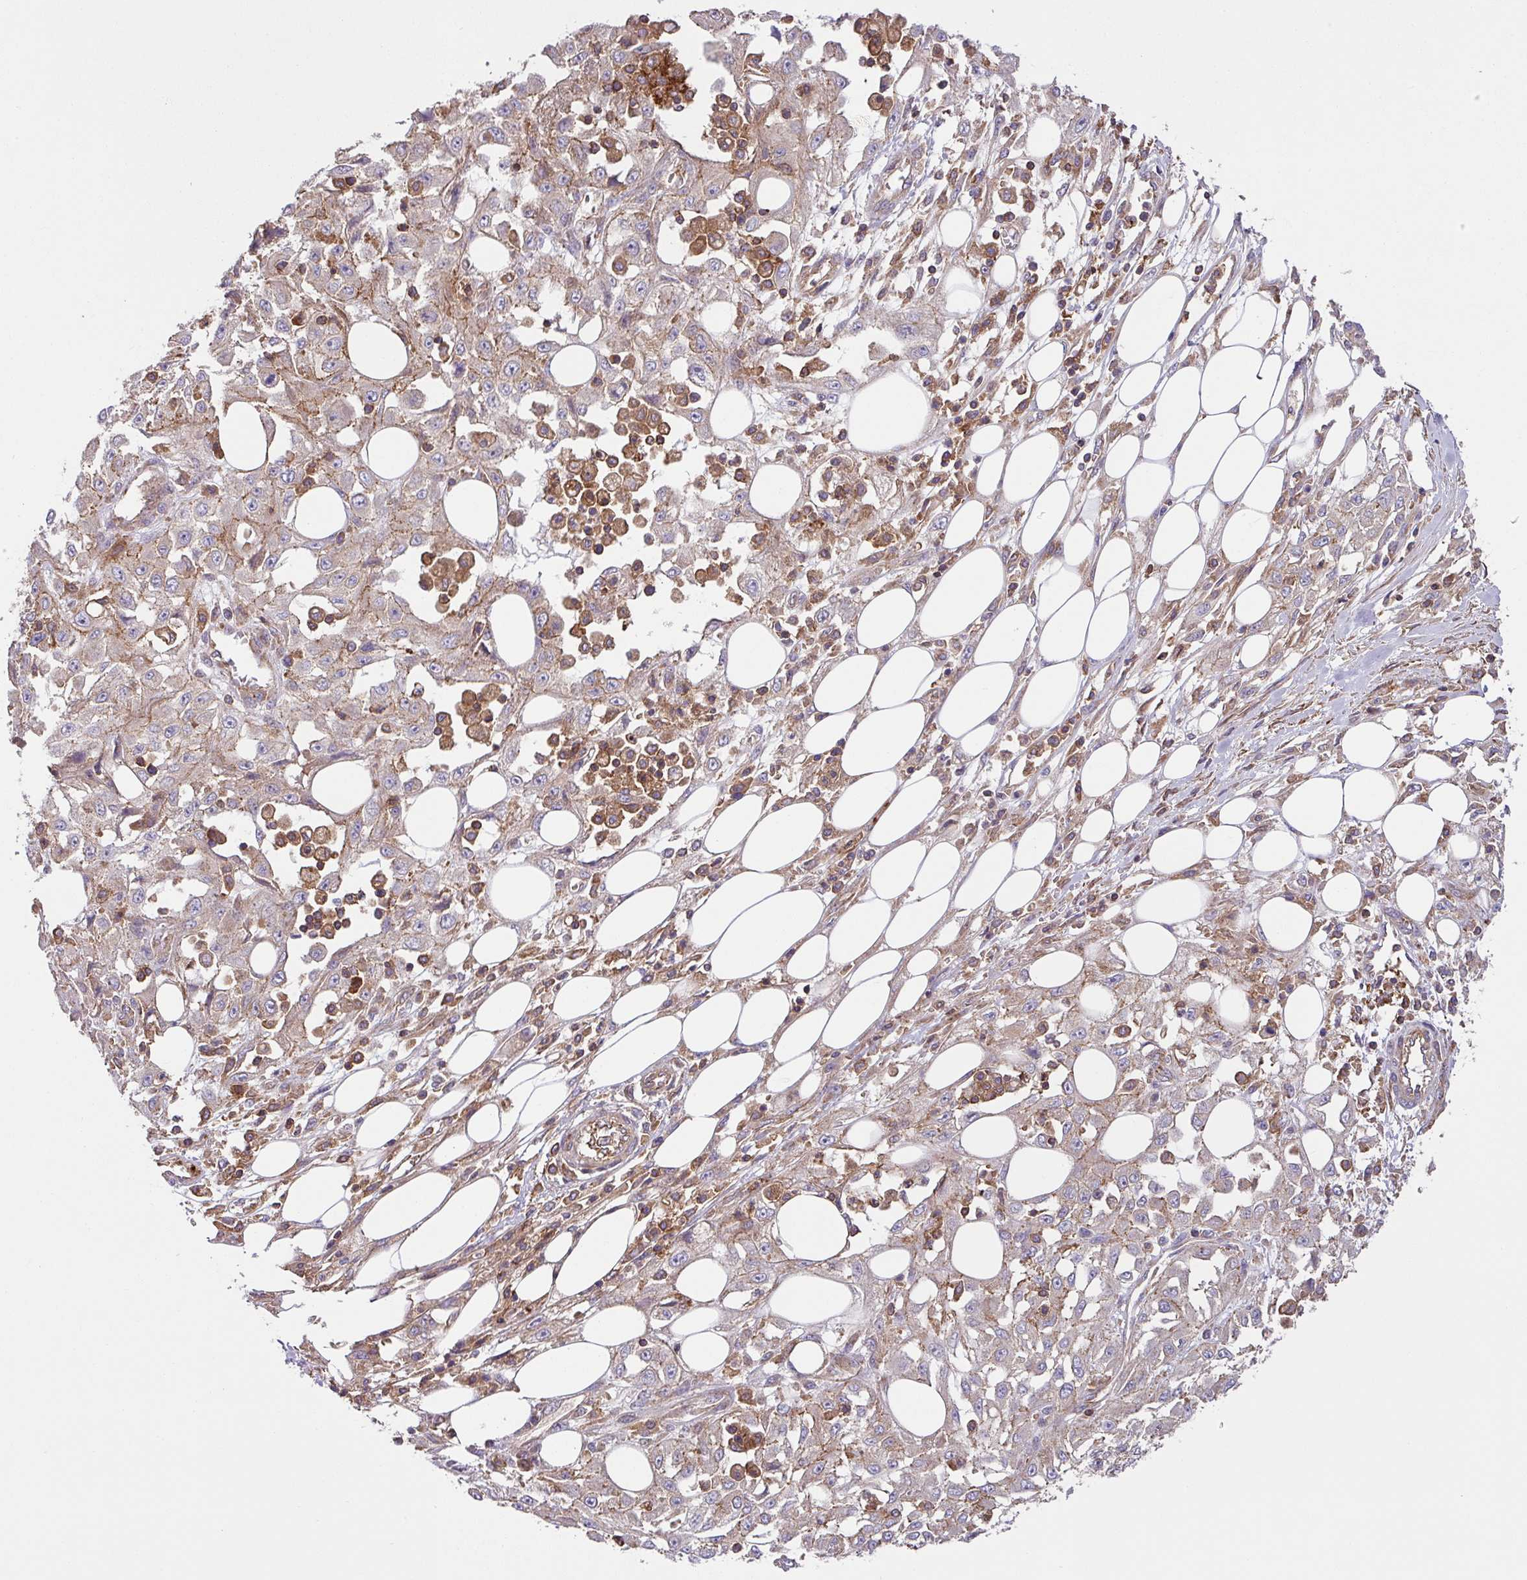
{"staining": {"intensity": "negative", "quantity": "none", "location": "none"}, "tissue": "skin cancer", "cell_type": "Tumor cells", "image_type": "cancer", "snomed": [{"axis": "morphology", "description": "Squamous cell carcinoma, NOS"}, {"axis": "morphology", "description": "Squamous cell carcinoma, metastatic, NOS"}, {"axis": "topography", "description": "Skin"}, {"axis": "topography", "description": "Lymph node"}], "caption": "This is a photomicrograph of immunohistochemistry staining of metastatic squamous cell carcinoma (skin), which shows no staining in tumor cells.", "gene": "RIC1", "patient": {"sex": "male", "age": 75}}